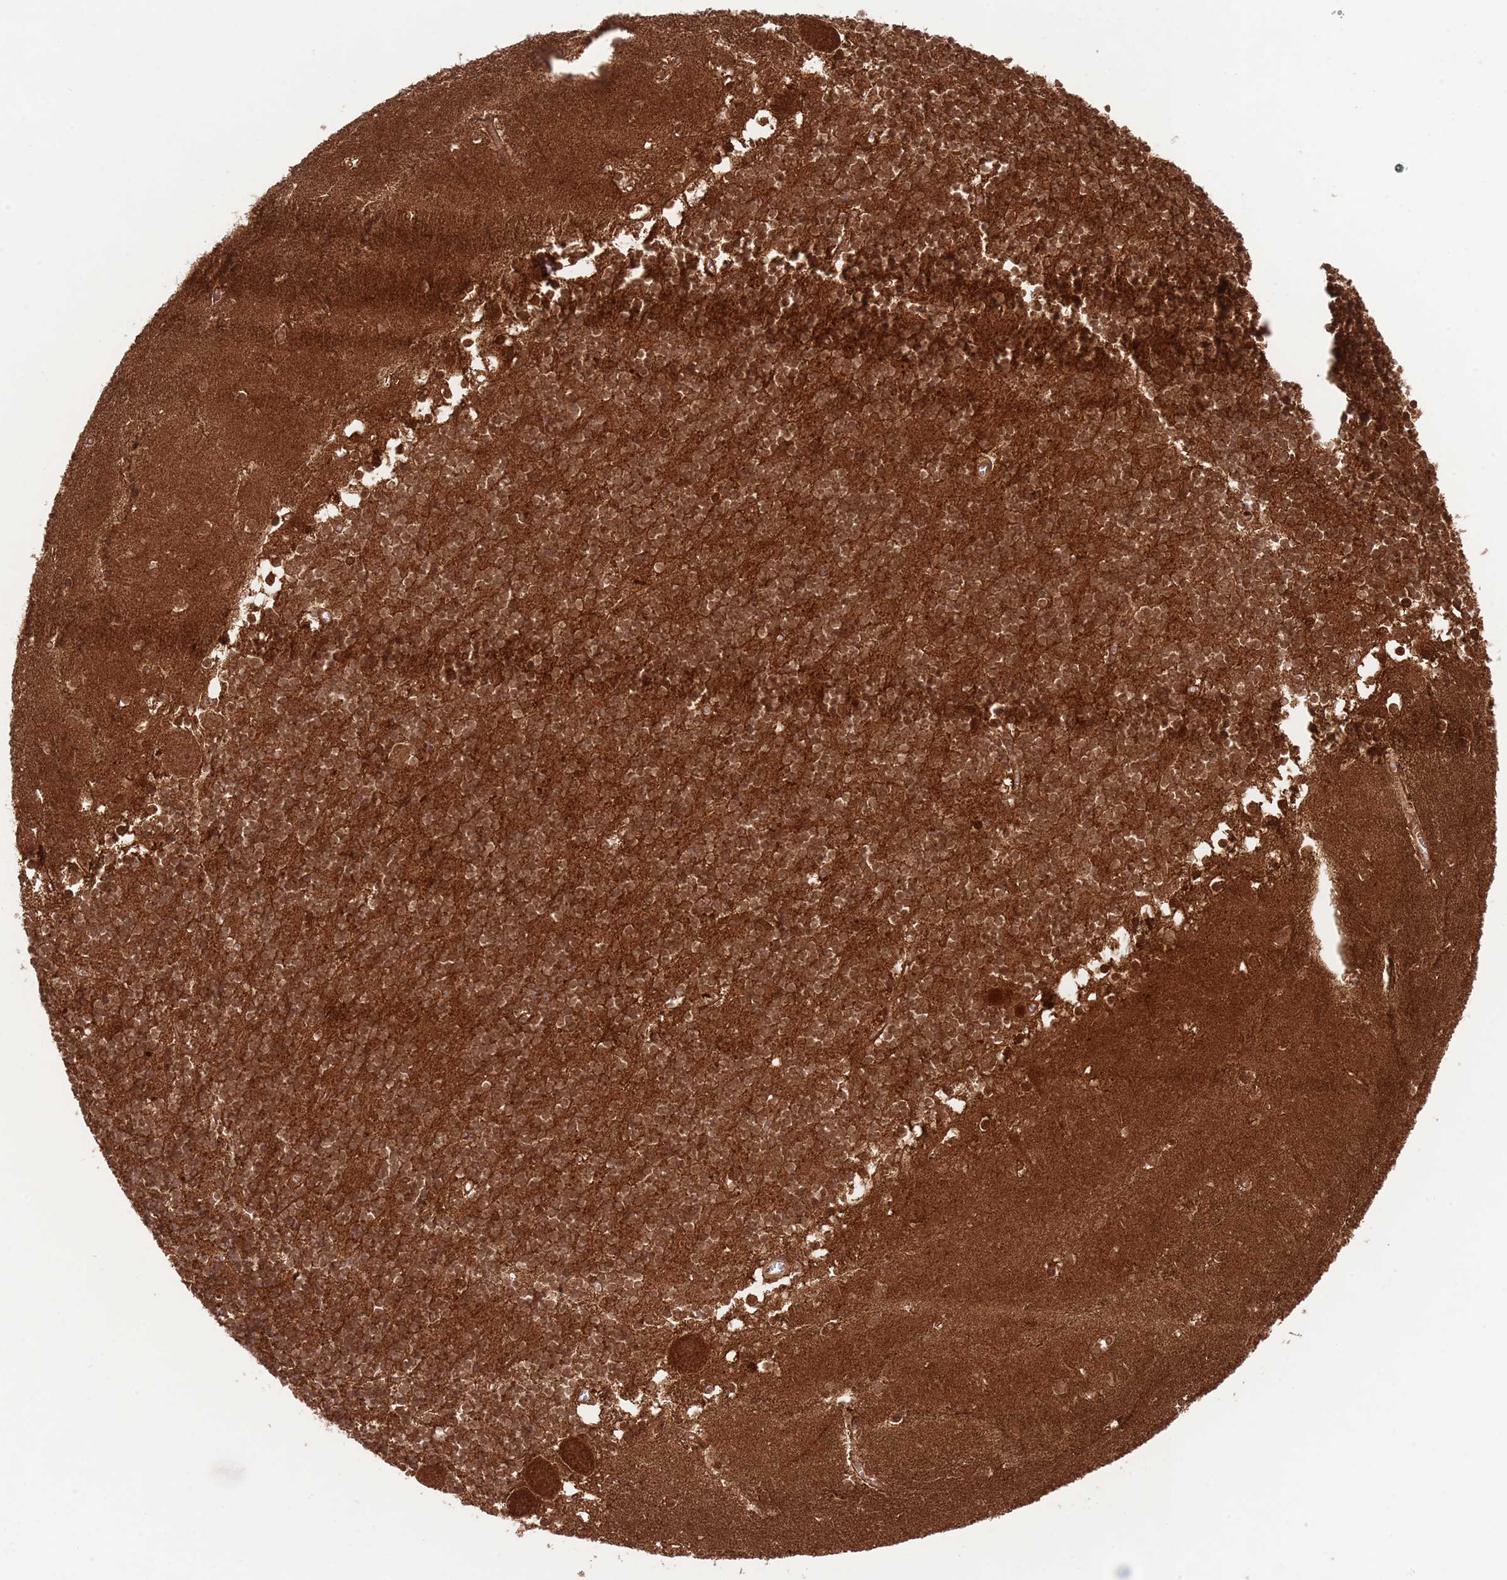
{"staining": {"intensity": "moderate", "quantity": ">75%", "location": "cytoplasmic/membranous,nuclear"}, "tissue": "cerebellum", "cell_type": "Cells in granular layer", "image_type": "normal", "snomed": [{"axis": "morphology", "description": "Normal tissue, NOS"}, {"axis": "topography", "description": "Cerebellum"}], "caption": "Cerebellum stained for a protein shows moderate cytoplasmic/membranous,nuclear positivity in cells in granular layer.", "gene": "HDHD2", "patient": {"sex": "male", "age": 54}}